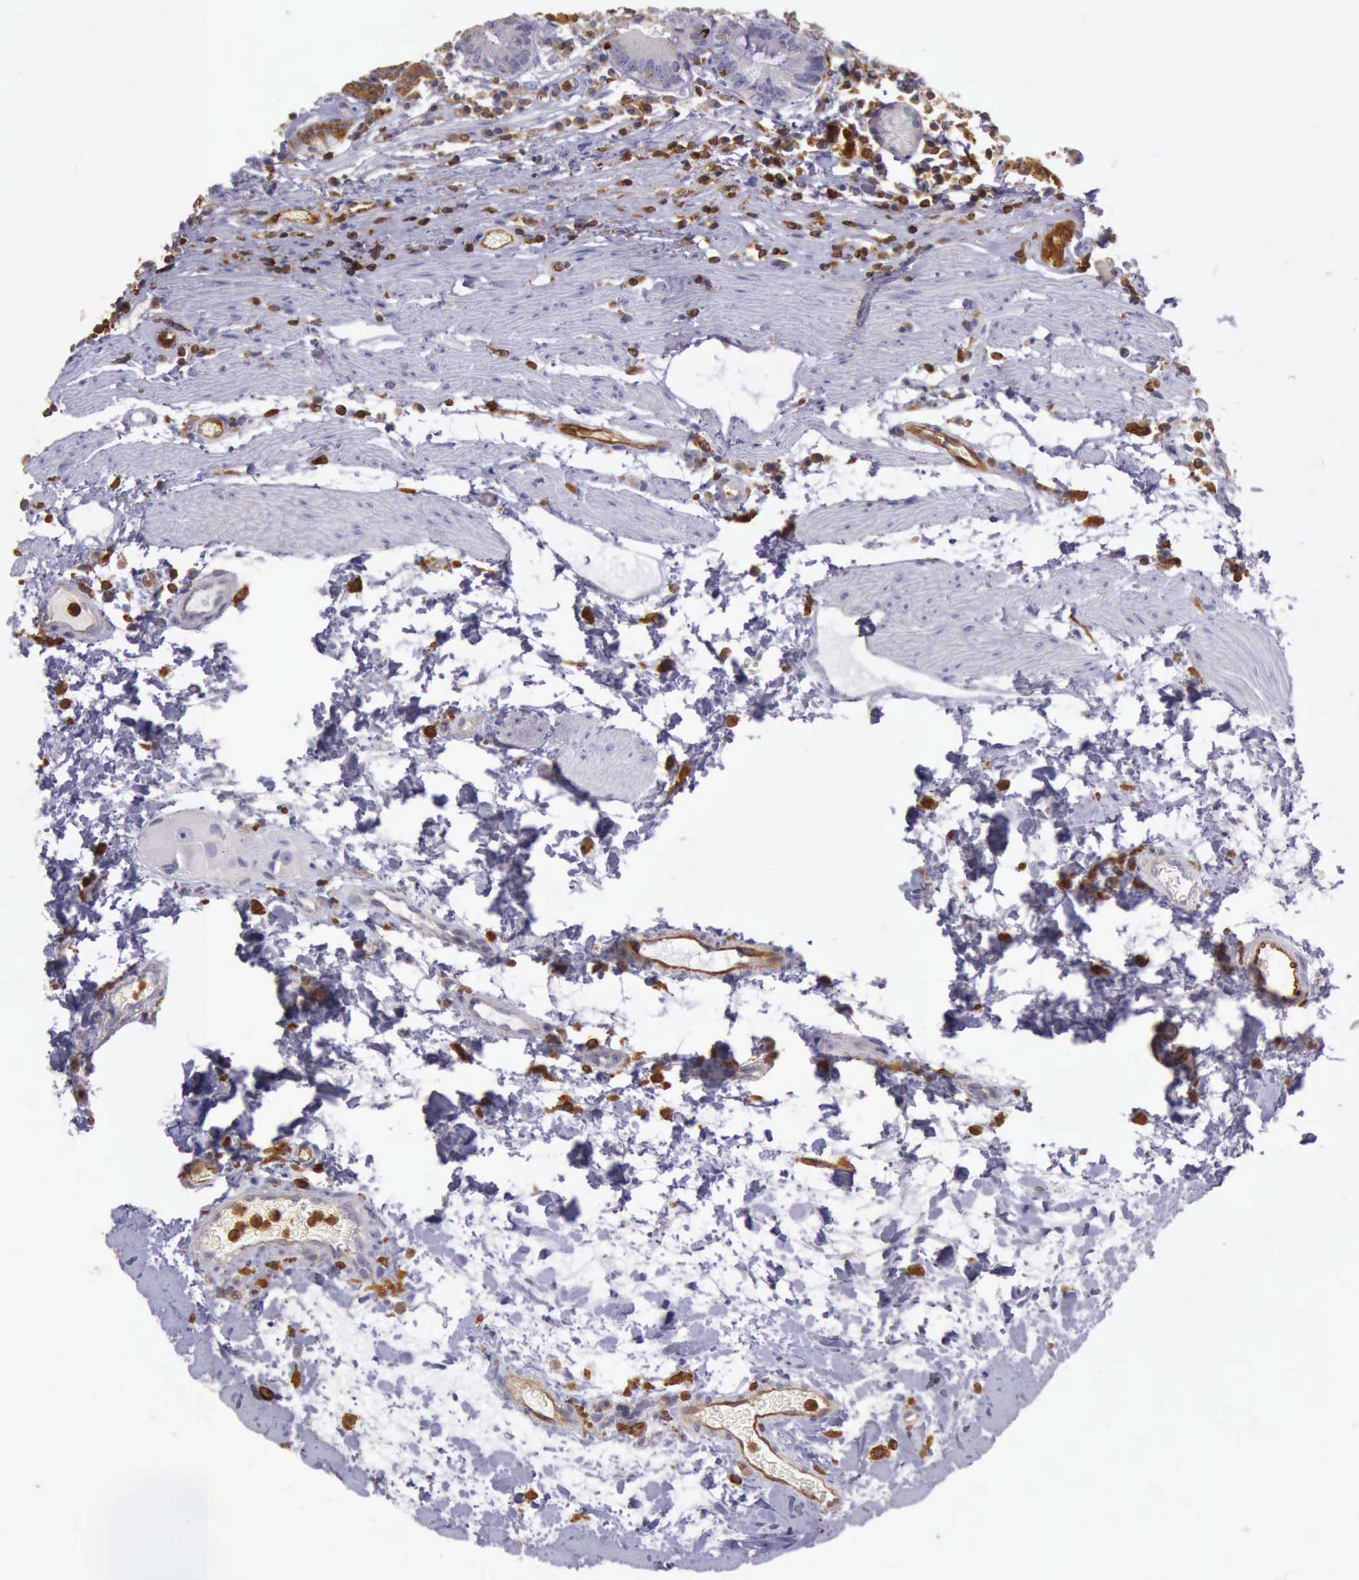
{"staining": {"intensity": "negative", "quantity": "none", "location": "none"}, "tissue": "stomach", "cell_type": "Glandular cells", "image_type": "normal", "snomed": [{"axis": "morphology", "description": "Normal tissue, NOS"}, {"axis": "topography", "description": "Stomach, lower"}], "caption": "Protein analysis of normal stomach displays no significant expression in glandular cells. (Immunohistochemistry, brightfield microscopy, high magnification).", "gene": "ARHGAP4", "patient": {"sex": "male", "age": 58}}